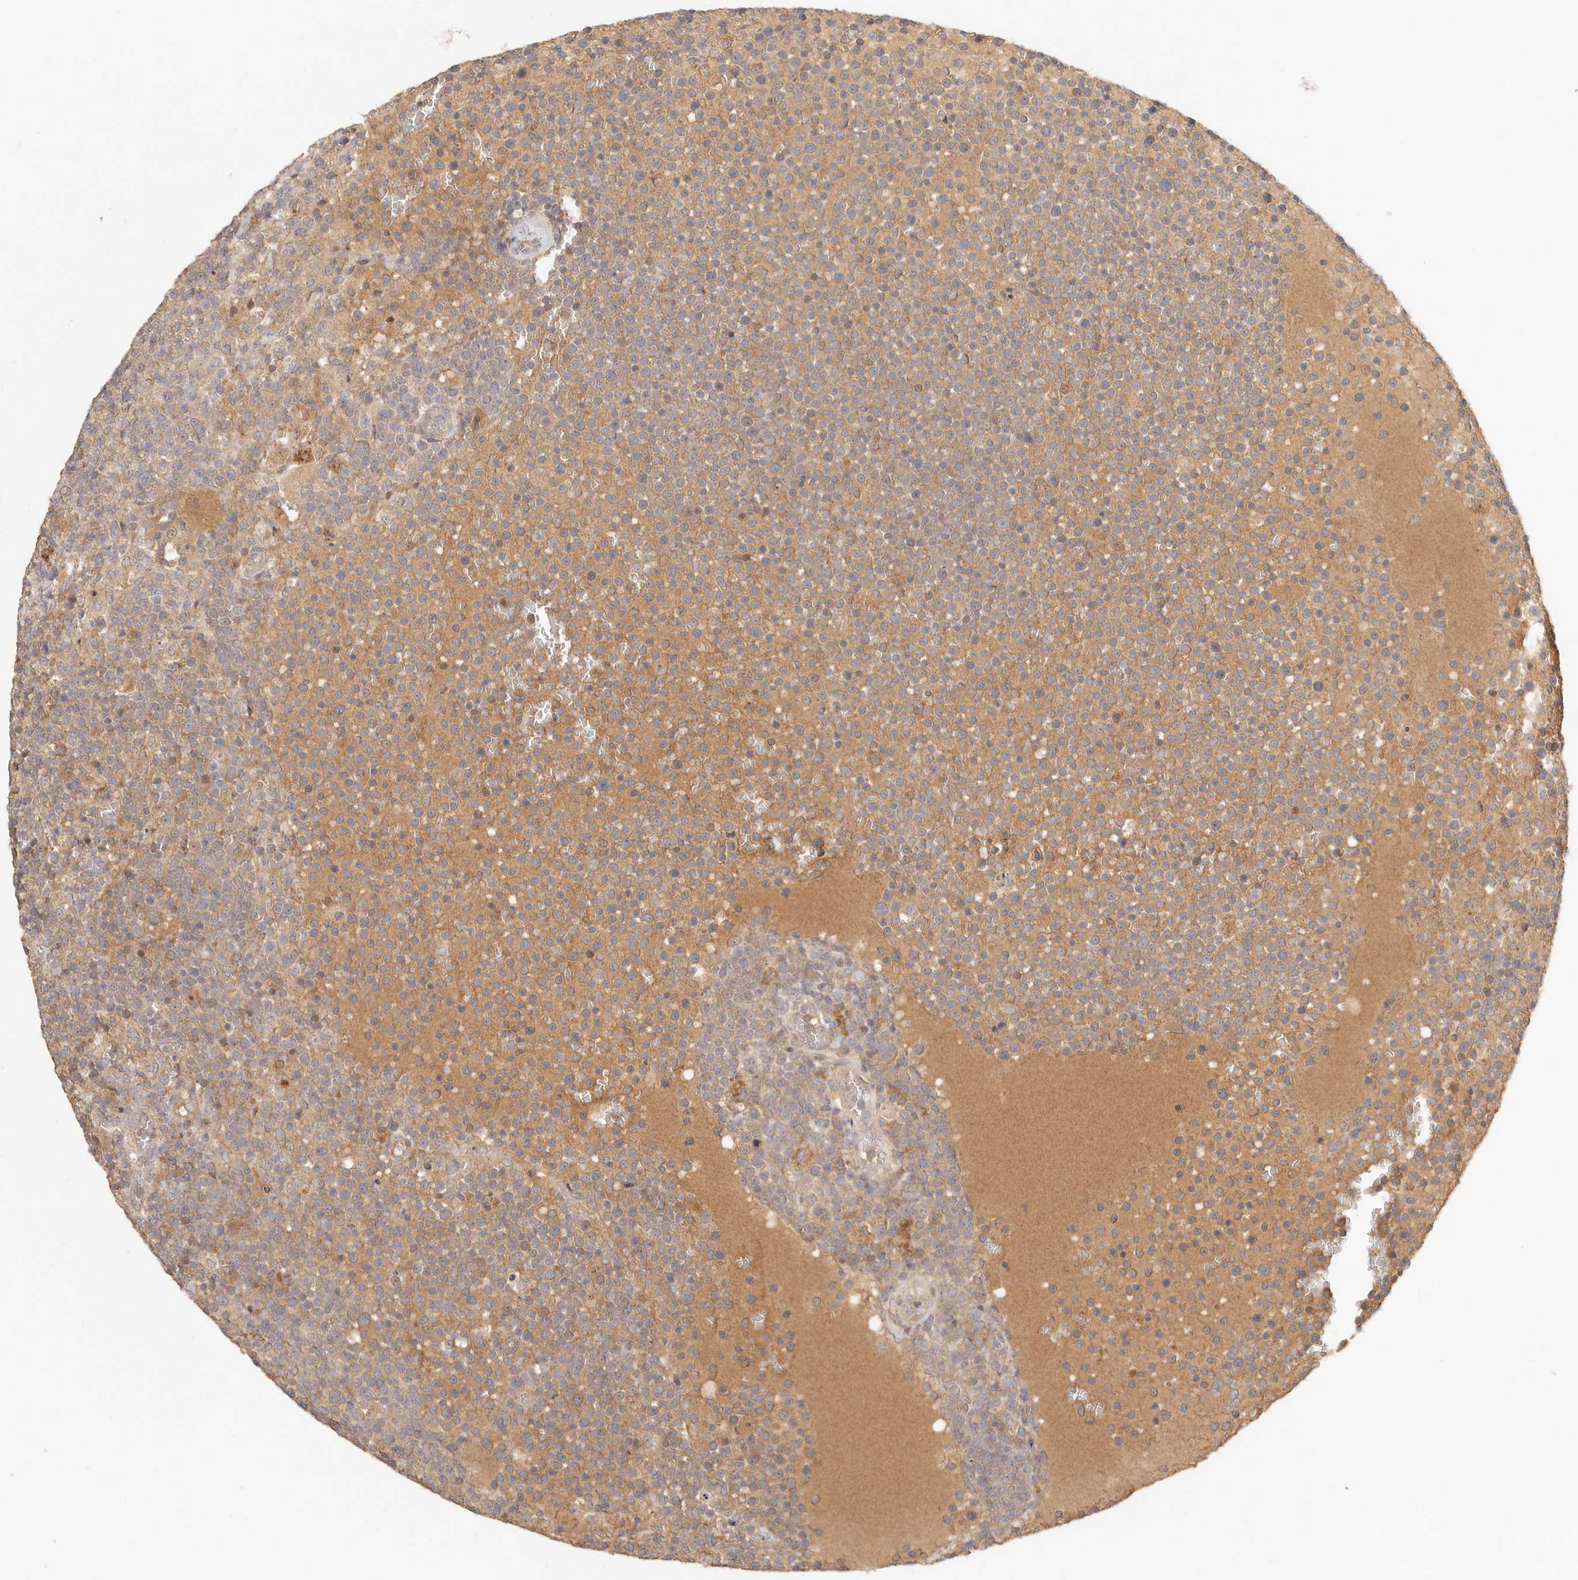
{"staining": {"intensity": "moderate", "quantity": ">75%", "location": "cytoplasmic/membranous"}, "tissue": "lymphoma", "cell_type": "Tumor cells", "image_type": "cancer", "snomed": [{"axis": "morphology", "description": "Malignant lymphoma, non-Hodgkin's type, High grade"}, {"axis": "topography", "description": "Lymph node"}], "caption": "Brown immunohistochemical staining in high-grade malignant lymphoma, non-Hodgkin's type demonstrates moderate cytoplasmic/membranous staining in approximately >75% of tumor cells.", "gene": "VIPR1", "patient": {"sex": "male", "age": 61}}